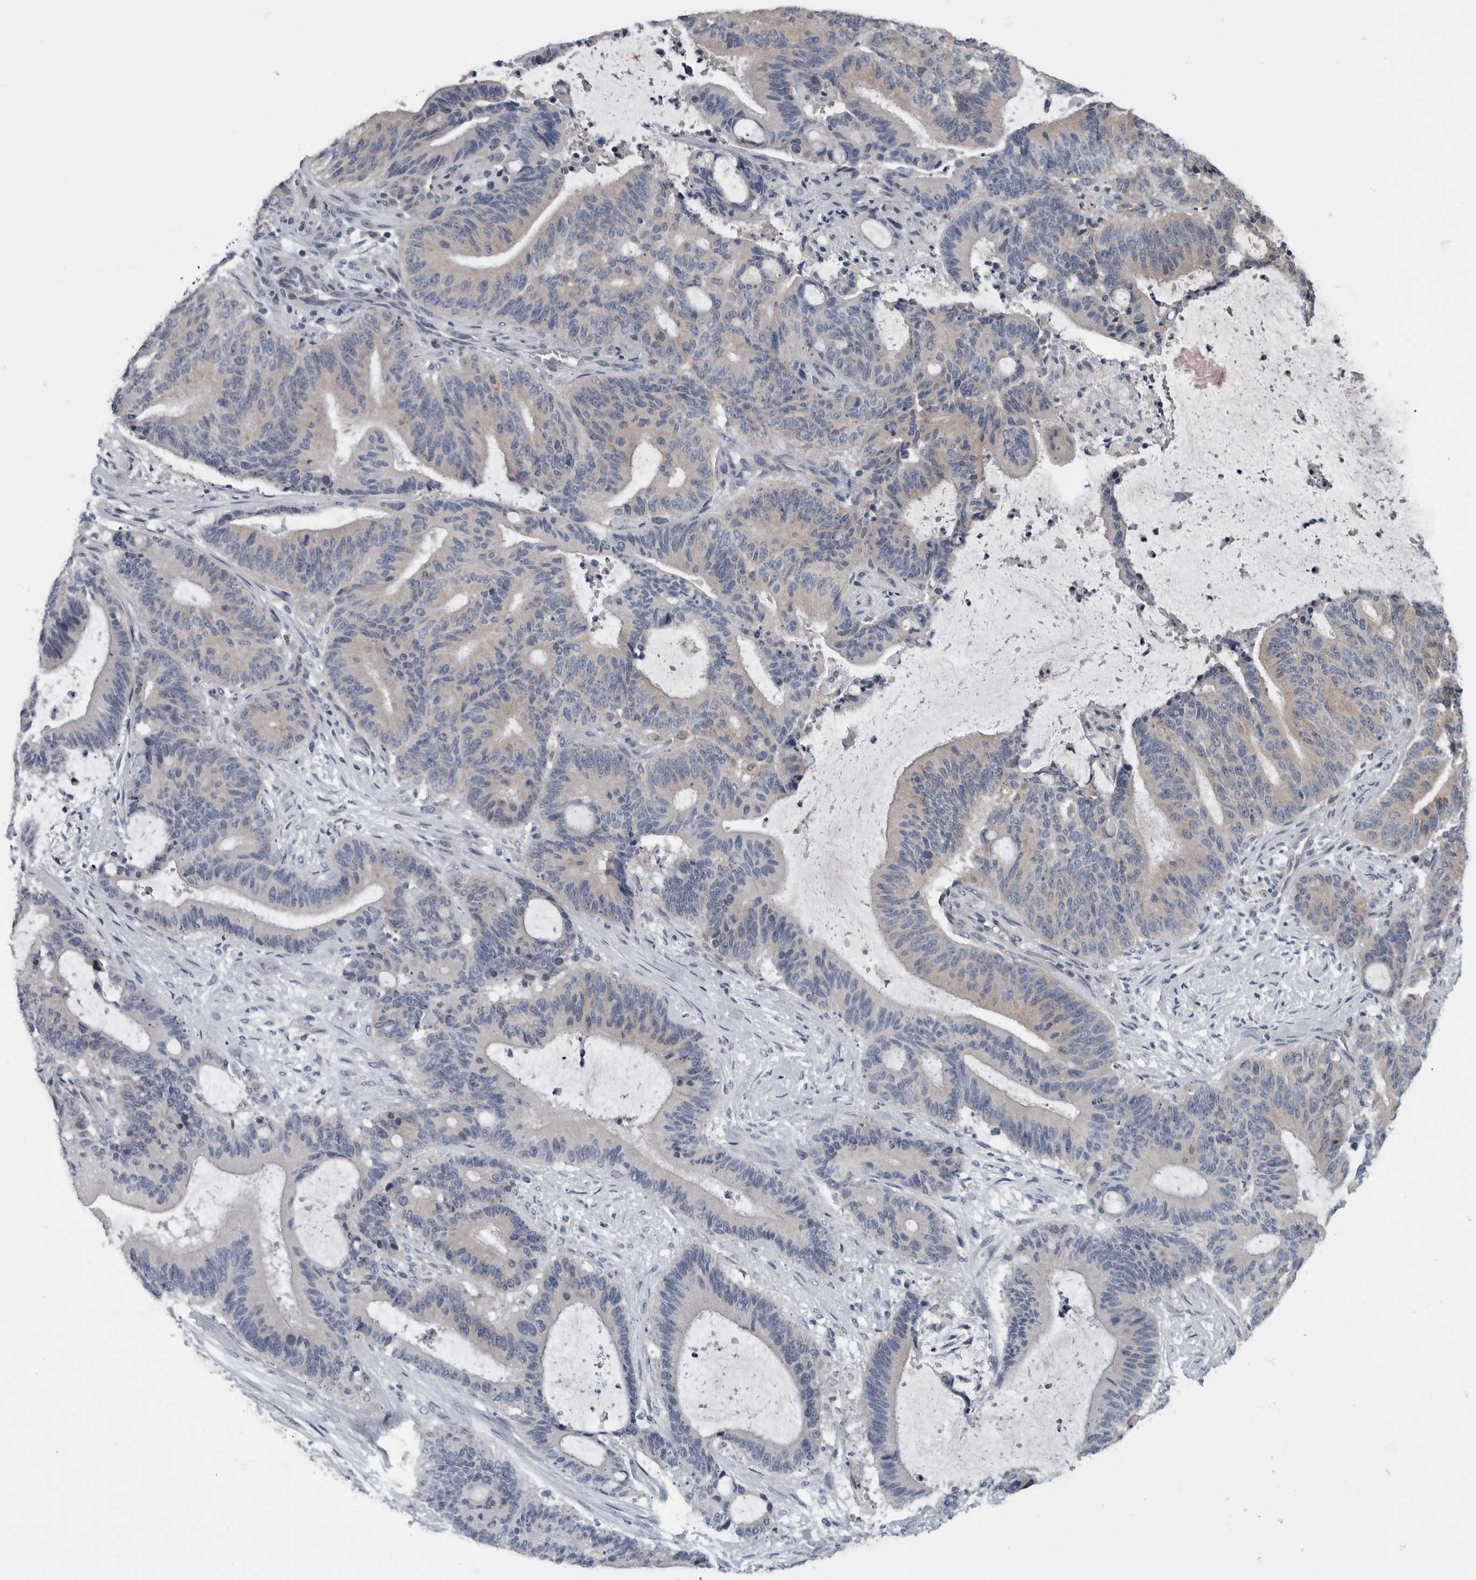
{"staining": {"intensity": "negative", "quantity": "none", "location": "none"}, "tissue": "liver cancer", "cell_type": "Tumor cells", "image_type": "cancer", "snomed": [{"axis": "morphology", "description": "Normal tissue, NOS"}, {"axis": "morphology", "description": "Cholangiocarcinoma"}, {"axis": "topography", "description": "Liver"}, {"axis": "topography", "description": "Peripheral nerve tissue"}], "caption": "An image of liver cancer stained for a protein exhibits no brown staining in tumor cells.", "gene": "TMEM199", "patient": {"sex": "female", "age": 73}}